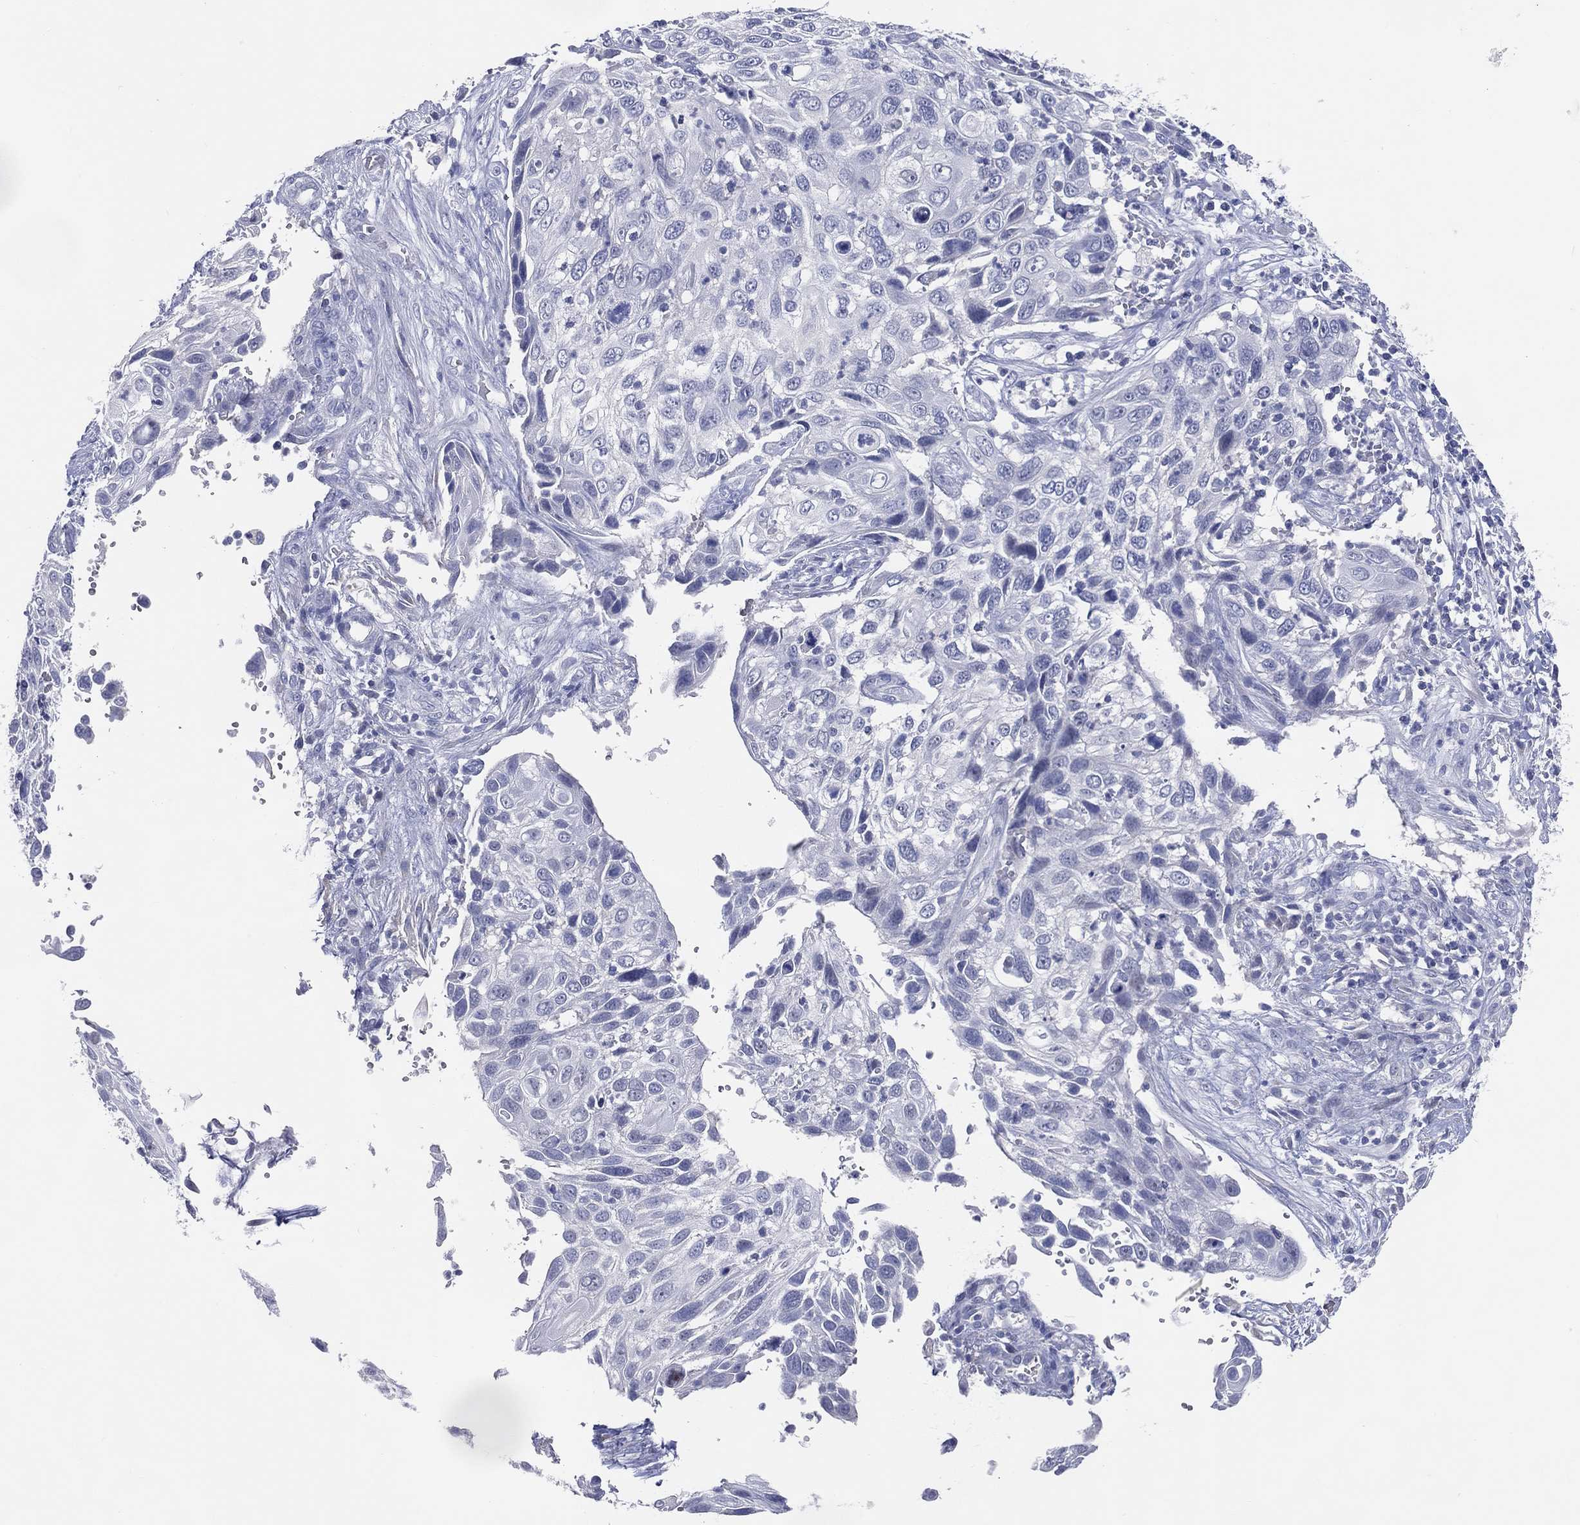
{"staining": {"intensity": "negative", "quantity": "none", "location": "none"}, "tissue": "cervical cancer", "cell_type": "Tumor cells", "image_type": "cancer", "snomed": [{"axis": "morphology", "description": "Squamous cell carcinoma, NOS"}, {"axis": "topography", "description": "Cervix"}], "caption": "This is an immunohistochemistry (IHC) photomicrograph of cervical cancer (squamous cell carcinoma). There is no positivity in tumor cells.", "gene": "DNAH6", "patient": {"sex": "female", "age": 70}}